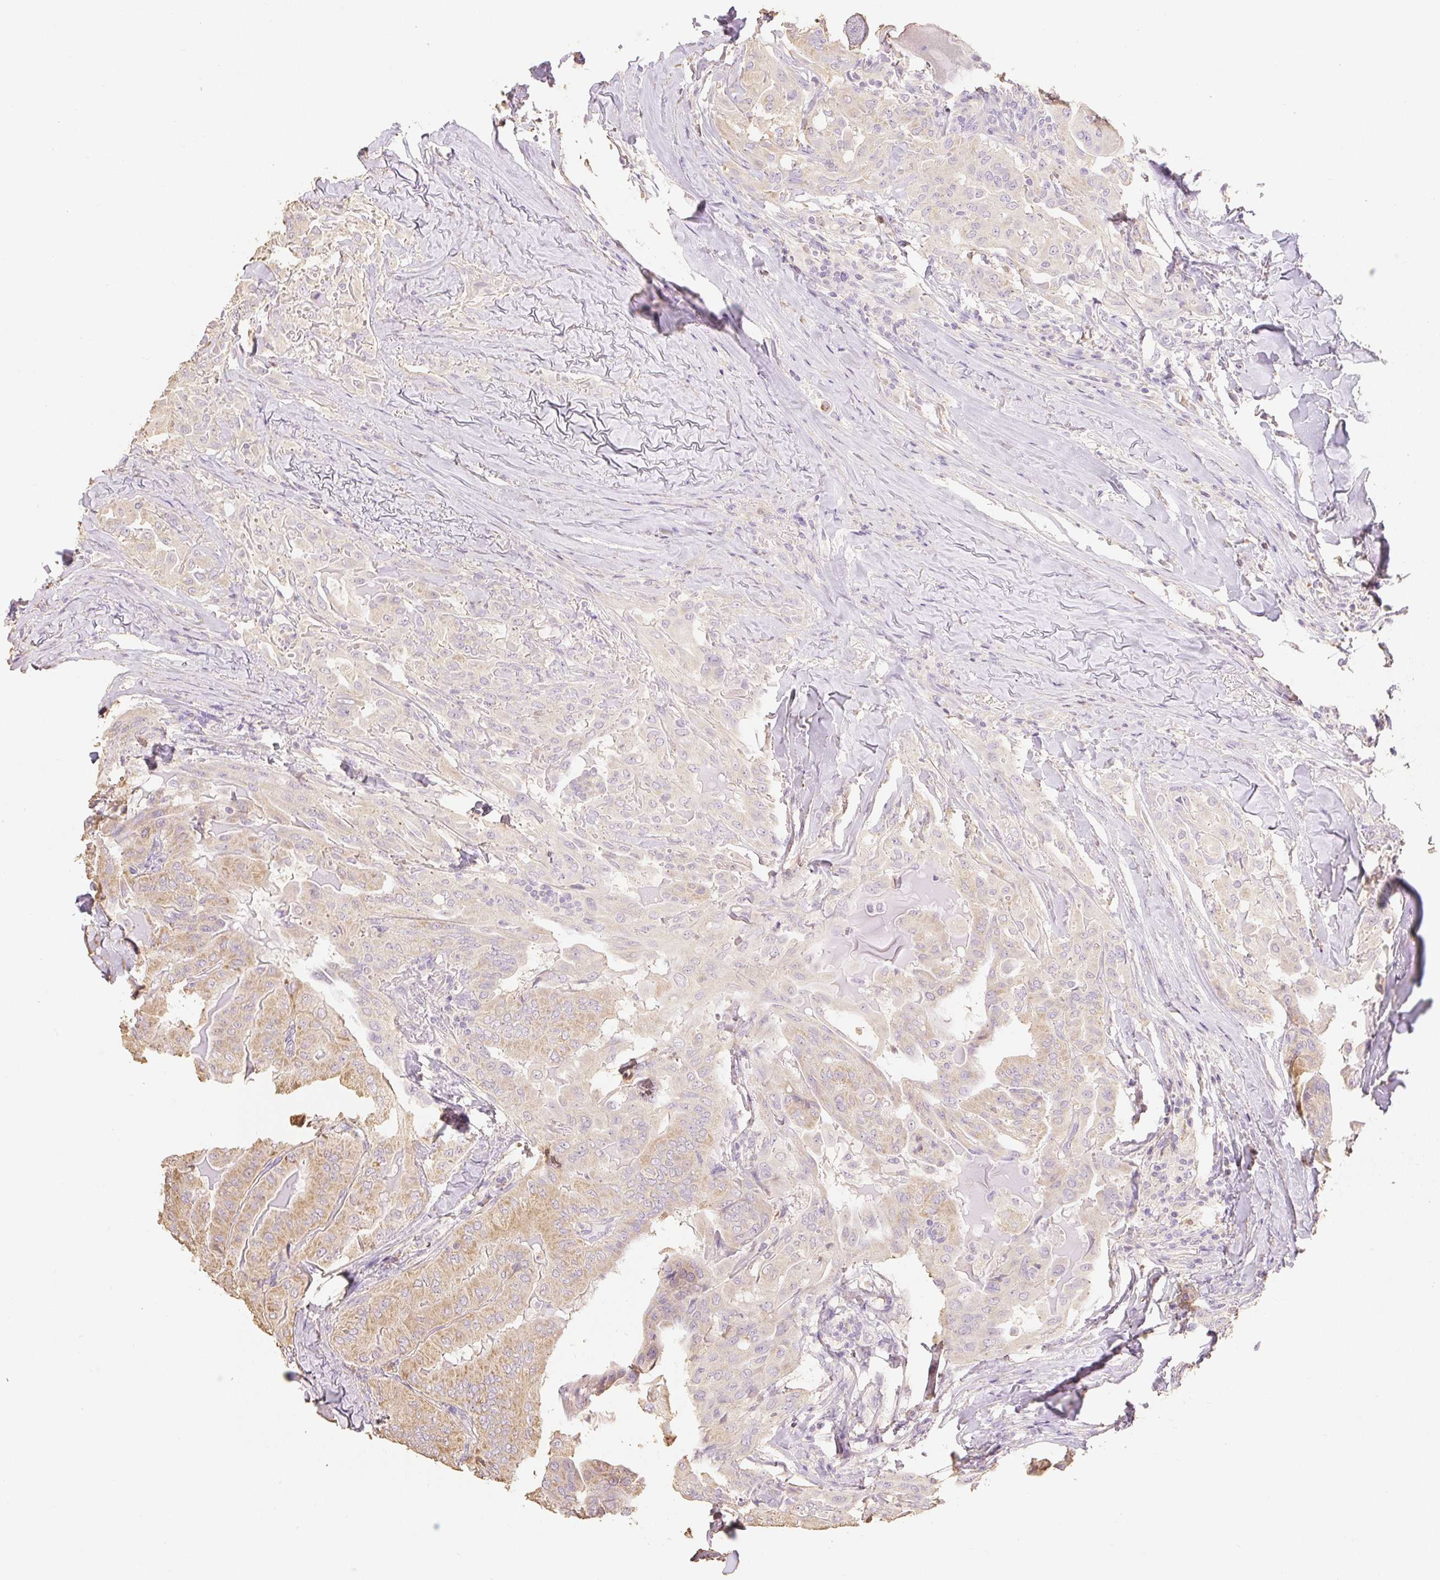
{"staining": {"intensity": "moderate", "quantity": ">75%", "location": "cytoplasmic/membranous"}, "tissue": "thyroid cancer", "cell_type": "Tumor cells", "image_type": "cancer", "snomed": [{"axis": "morphology", "description": "Papillary adenocarcinoma, NOS"}, {"axis": "topography", "description": "Thyroid gland"}], "caption": "Thyroid cancer (papillary adenocarcinoma) stained with a protein marker shows moderate staining in tumor cells.", "gene": "MBOAT7", "patient": {"sex": "female", "age": 68}}